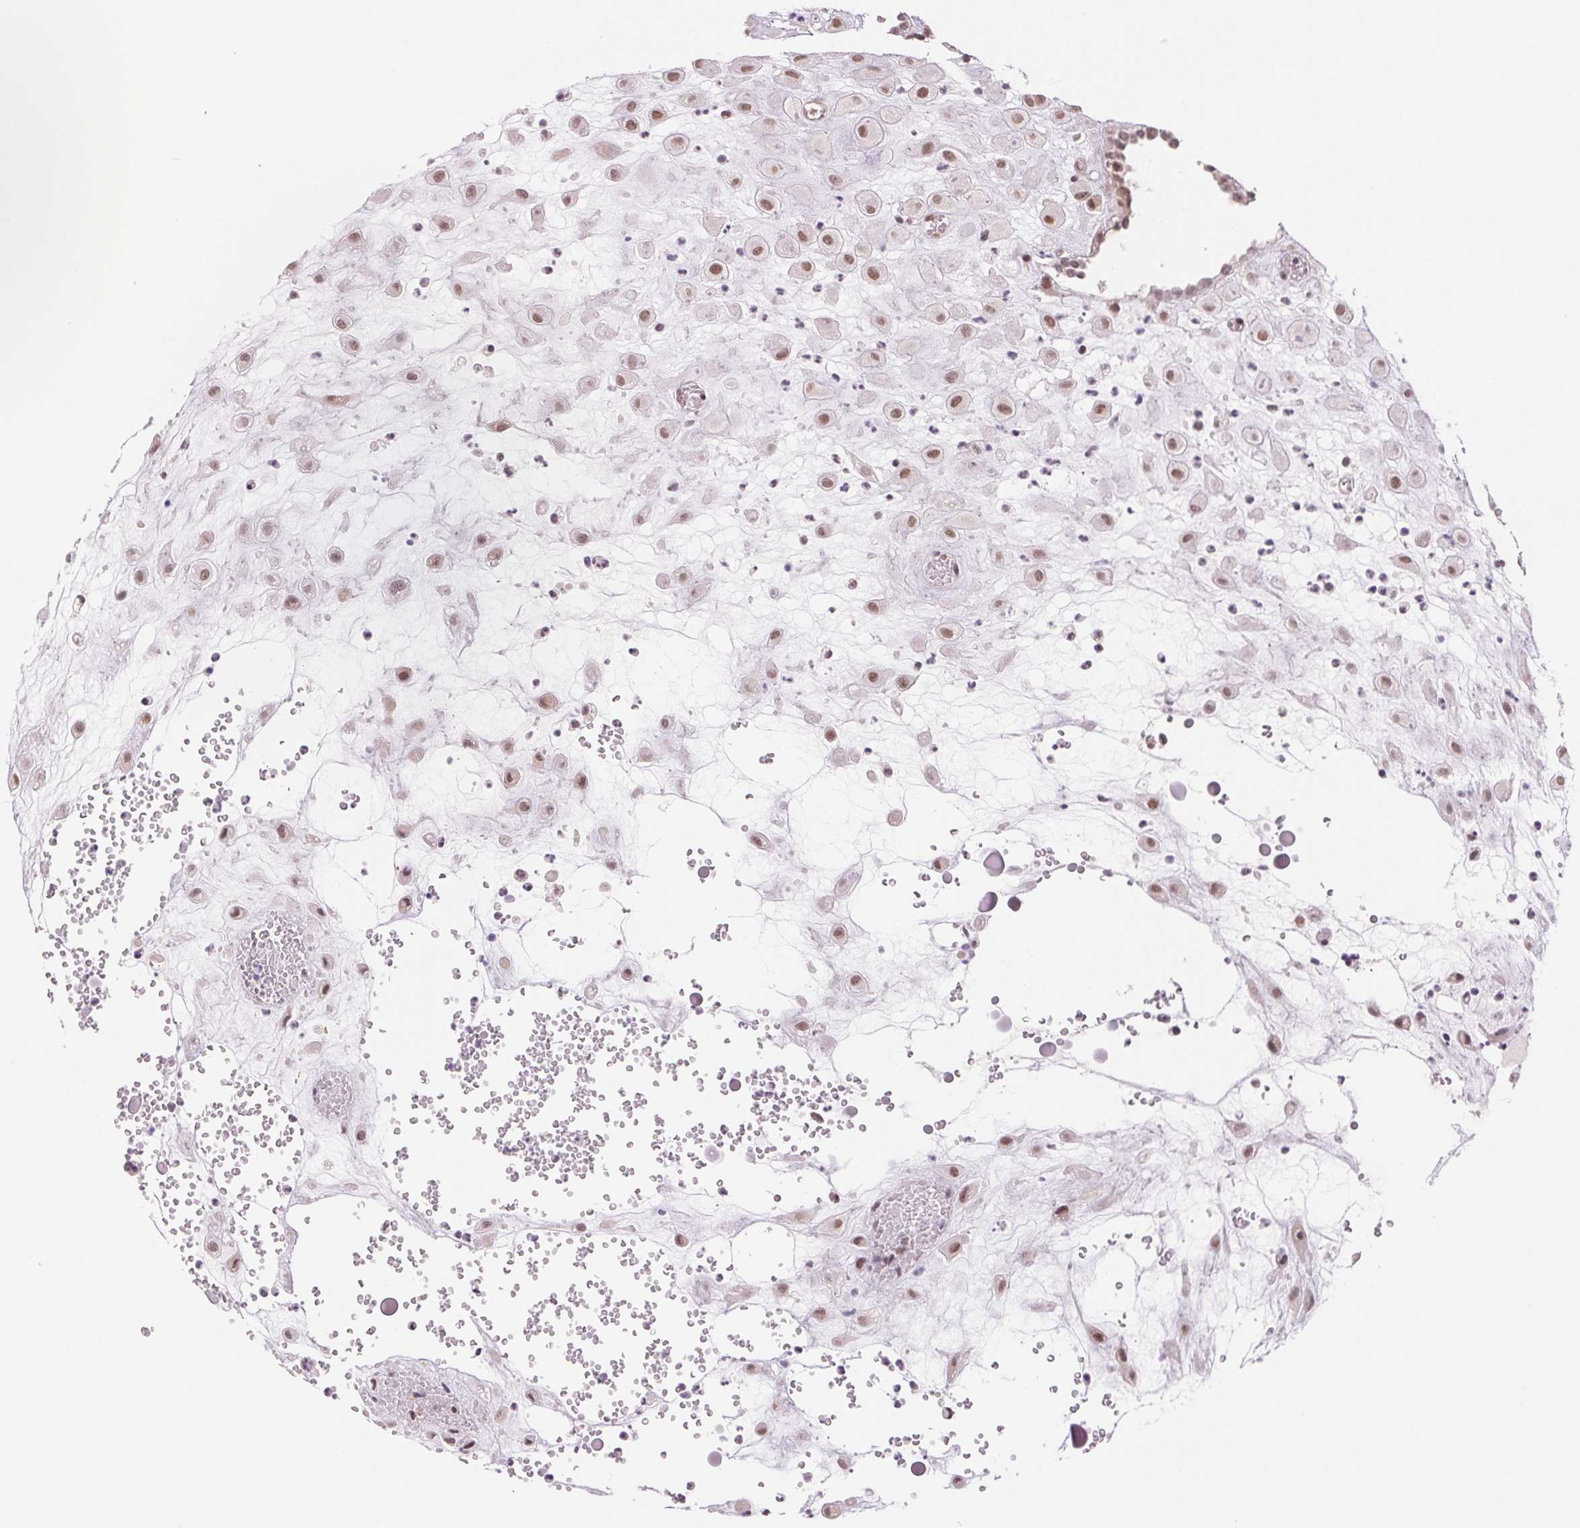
{"staining": {"intensity": "moderate", "quantity": ">75%", "location": "nuclear"}, "tissue": "placenta", "cell_type": "Decidual cells", "image_type": "normal", "snomed": [{"axis": "morphology", "description": "Normal tissue, NOS"}, {"axis": "topography", "description": "Placenta"}], "caption": "About >75% of decidual cells in normal placenta show moderate nuclear protein positivity as visualized by brown immunohistochemical staining.", "gene": "DNAJB6", "patient": {"sex": "female", "age": 24}}